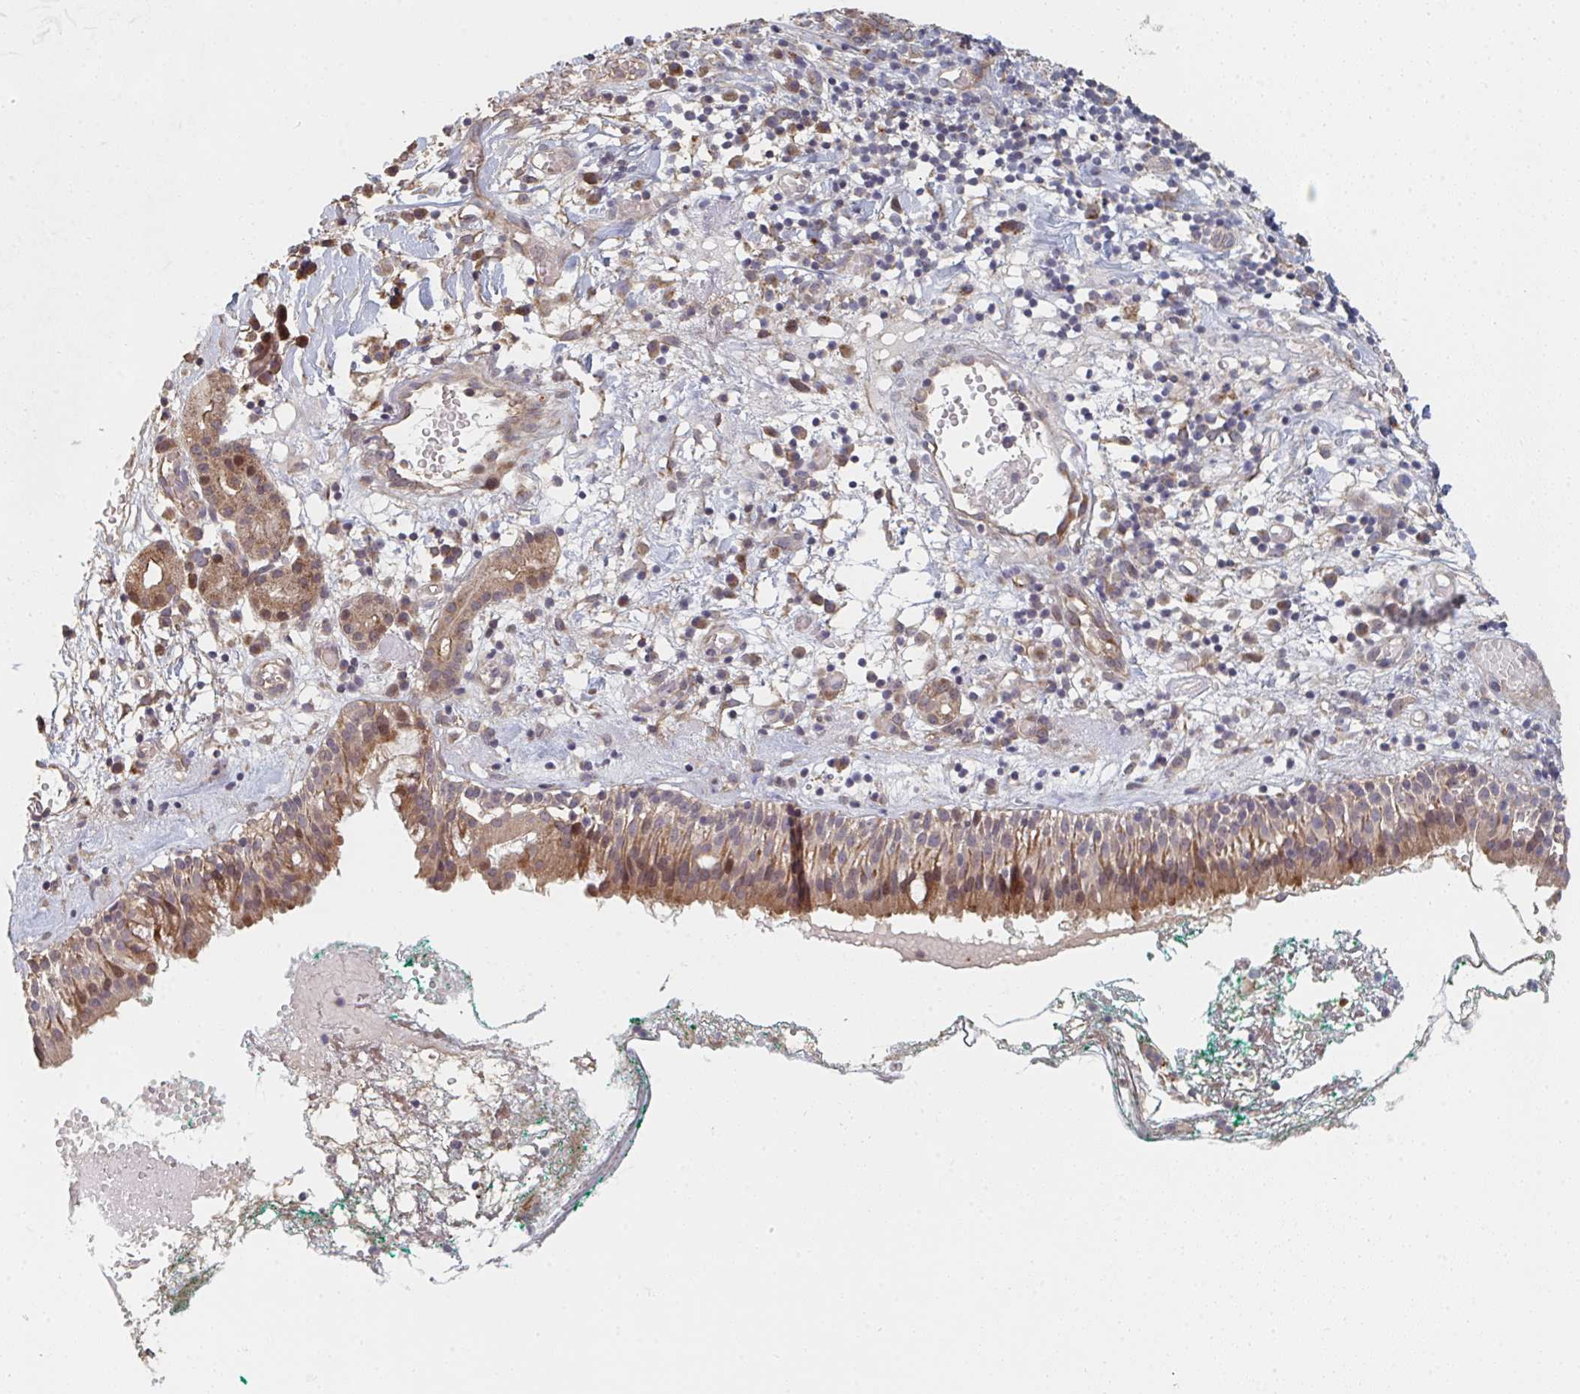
{"staining": {"intensity": "moderate", "quantity": ">75%", "location": "cytoplasmic/membranous"}, "tissue": "nasopharynx", "cell_type": "Respiratory epithelial cells", "image_type": "normal", "snomed": [{"axis": "morphology", "description": "Normal tissue, NOS"}, {"axis": "morphology", "description": "Basal cell carcinoma"}, {"axis": "topography", "description": "Cartilage tissue"}, {"axis": "topography", "description": "Nasopharynx"}, {"axis": "topography", "description": "Oral tissue"}], "caption": "Respiratory epithelial cells exhibit medium levels of moderate cytoplasmic/membranous positivity in about >75% of cells in benign human nasopharynx.", "gene": "PTEN", "patient": {"sex": "female", "age": 77}}